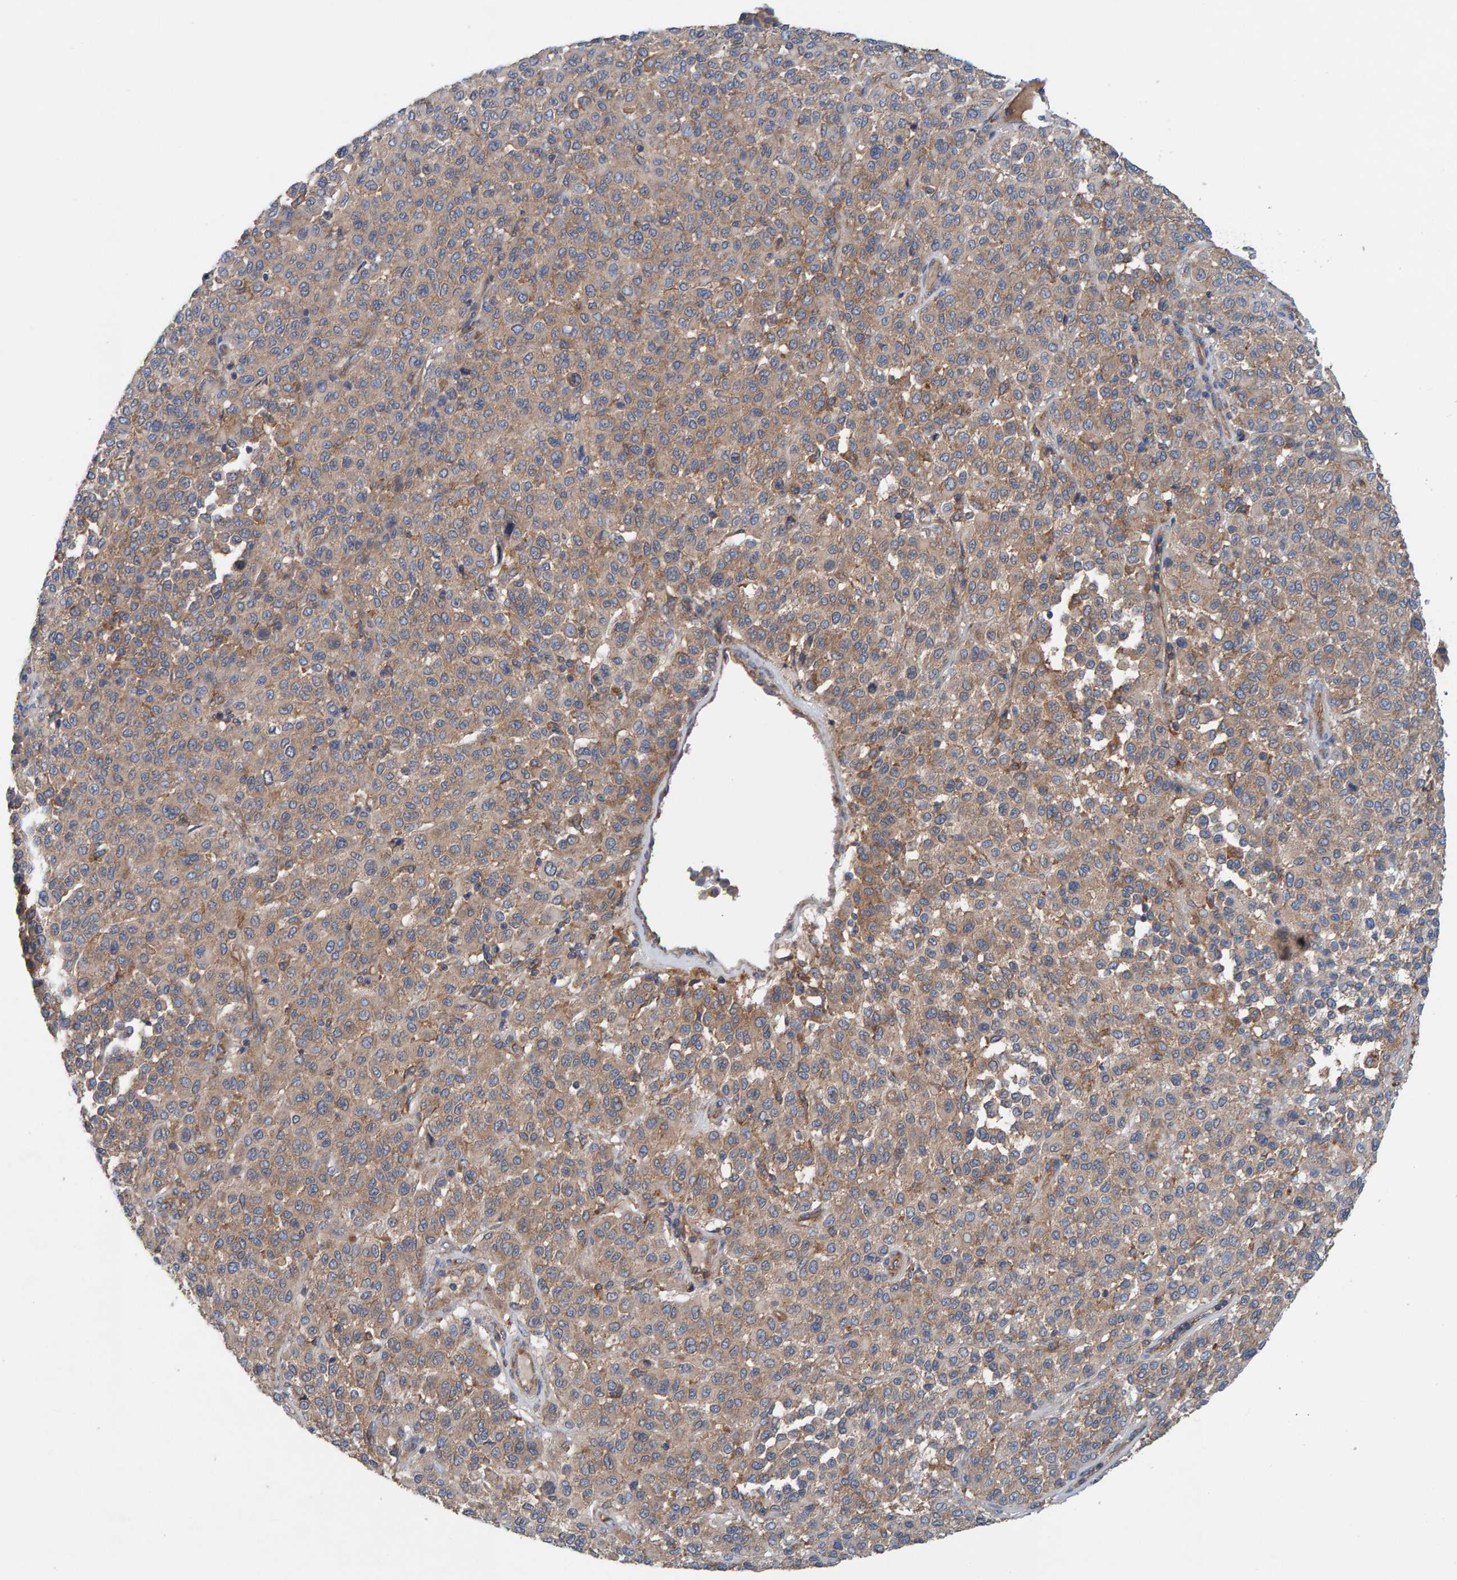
{"staining": {"intensity": "moderate", "quantity": ">75%", "location": "cytoplasmic/membranous"}, "tissue": "melanoma", "cell_type": "Tumor cells", "image_type": "cancer", "snomed": [{"axis": "morphology", "description": "Malignant melanoma, Metastatic site"}, {"axis": "topography", "description": "Pancreas"}], "caption": "Protein staining exhibits moderate cytoplasmic/membranous staining in about >75% of tumor cells in malignant melanoma (metastatic site).", "gene": "MKLN1", "patient": {"sex": "female", "age": 30}}